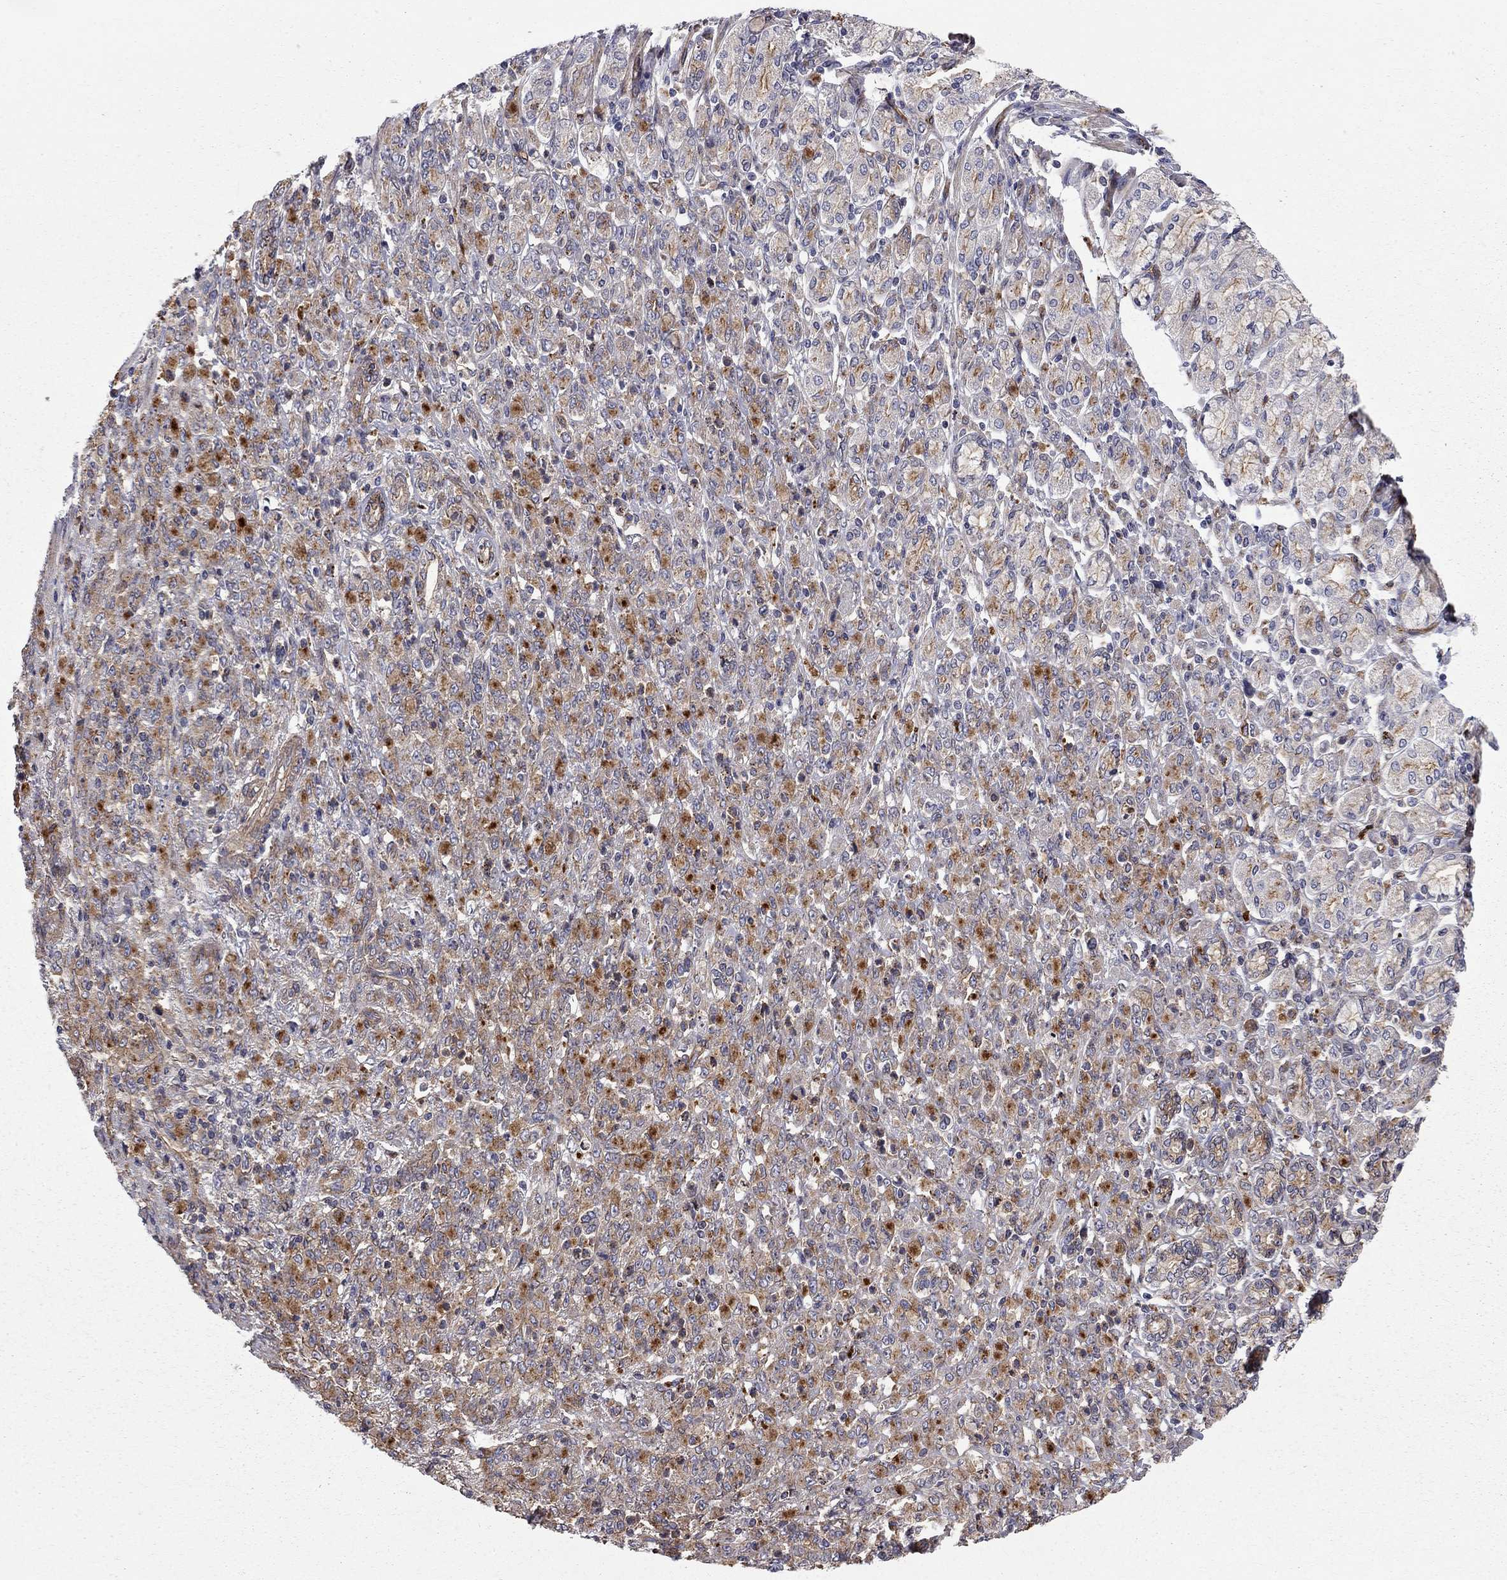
{"staining": {"intensity": "strong", "quantity": "<25%", "location": "cytoplasmic/membranous"}, "tissue": "stomach cancer", "cell_type": "Tumor cells", "image_type": "cancer", "snomed": [{"axis": "morphology", "description": "Normal tissue, NOS"}, {"axis": "morphology", "description": "Adenocarcinoma, NOS"}, {"axis": "topography", "description": "Stomach"}], "caption": "Immunohistochemical staining of human stomach cancer exhibits medium levels of strong cytoplasmic/membranous protein staining in about <25% of tumor cells.", "gene": "RASEF", "patient": {"sex": "female", "age": 79}}